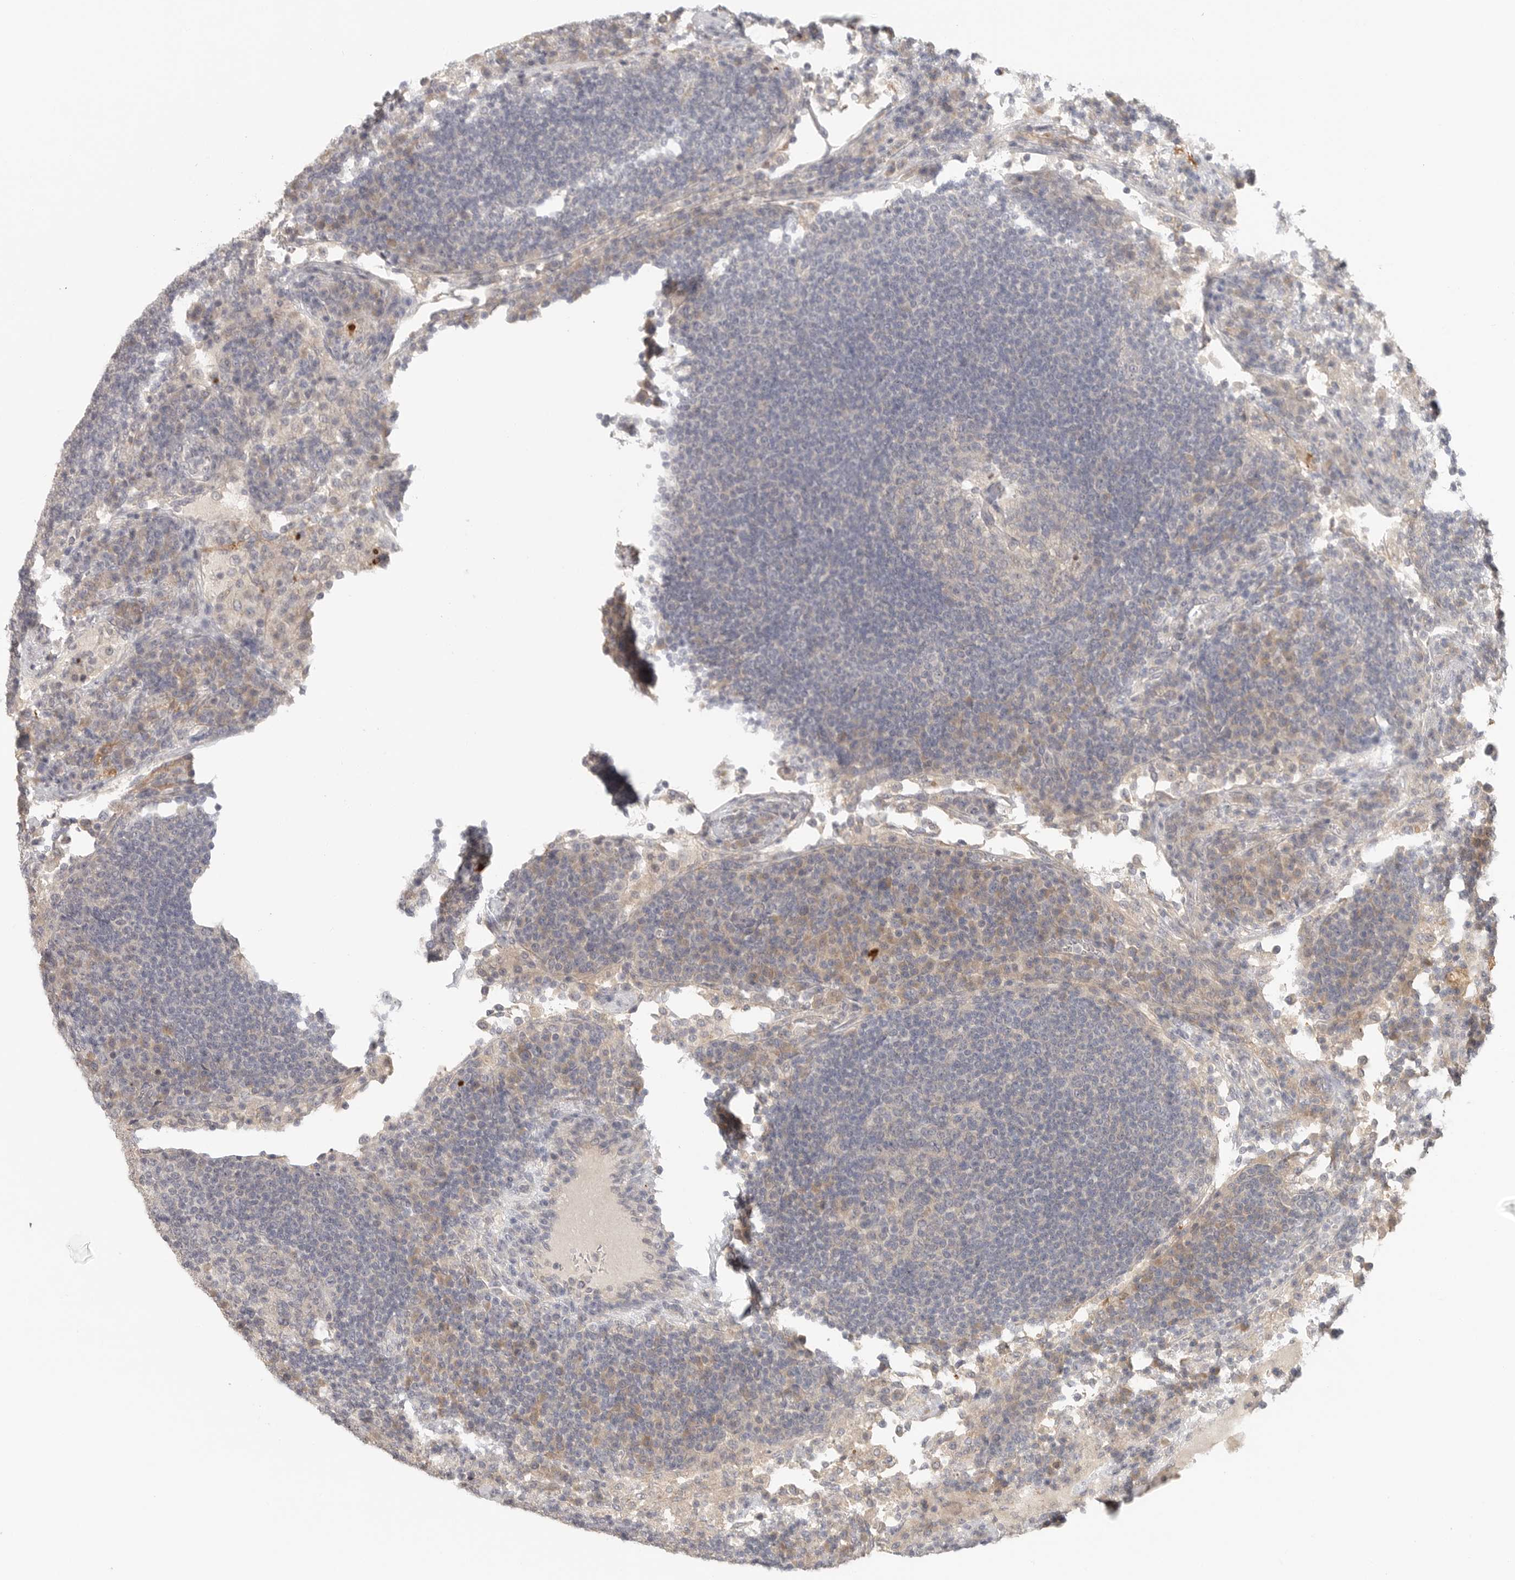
{"staining": {"intensity": "negative", "quantity": "none", "location": "none"}, "tissue": "lymph node", "cell_type": "Germinal center cells", "image_type": "normal", "snomed": [{"axis": "morphology", "description": "Normal tissue, NOS"}, {"axis": "topography", "description": "Lymph node"}], "caption": "IHC image of unremarkable lymph node: lymph node stained with DAB (3,3'-diaminobenzidine) displays no significant protein positivity in germinal center cells.", "gene": "HDAC6", "patient": {"sex": "female", "age": 53}}